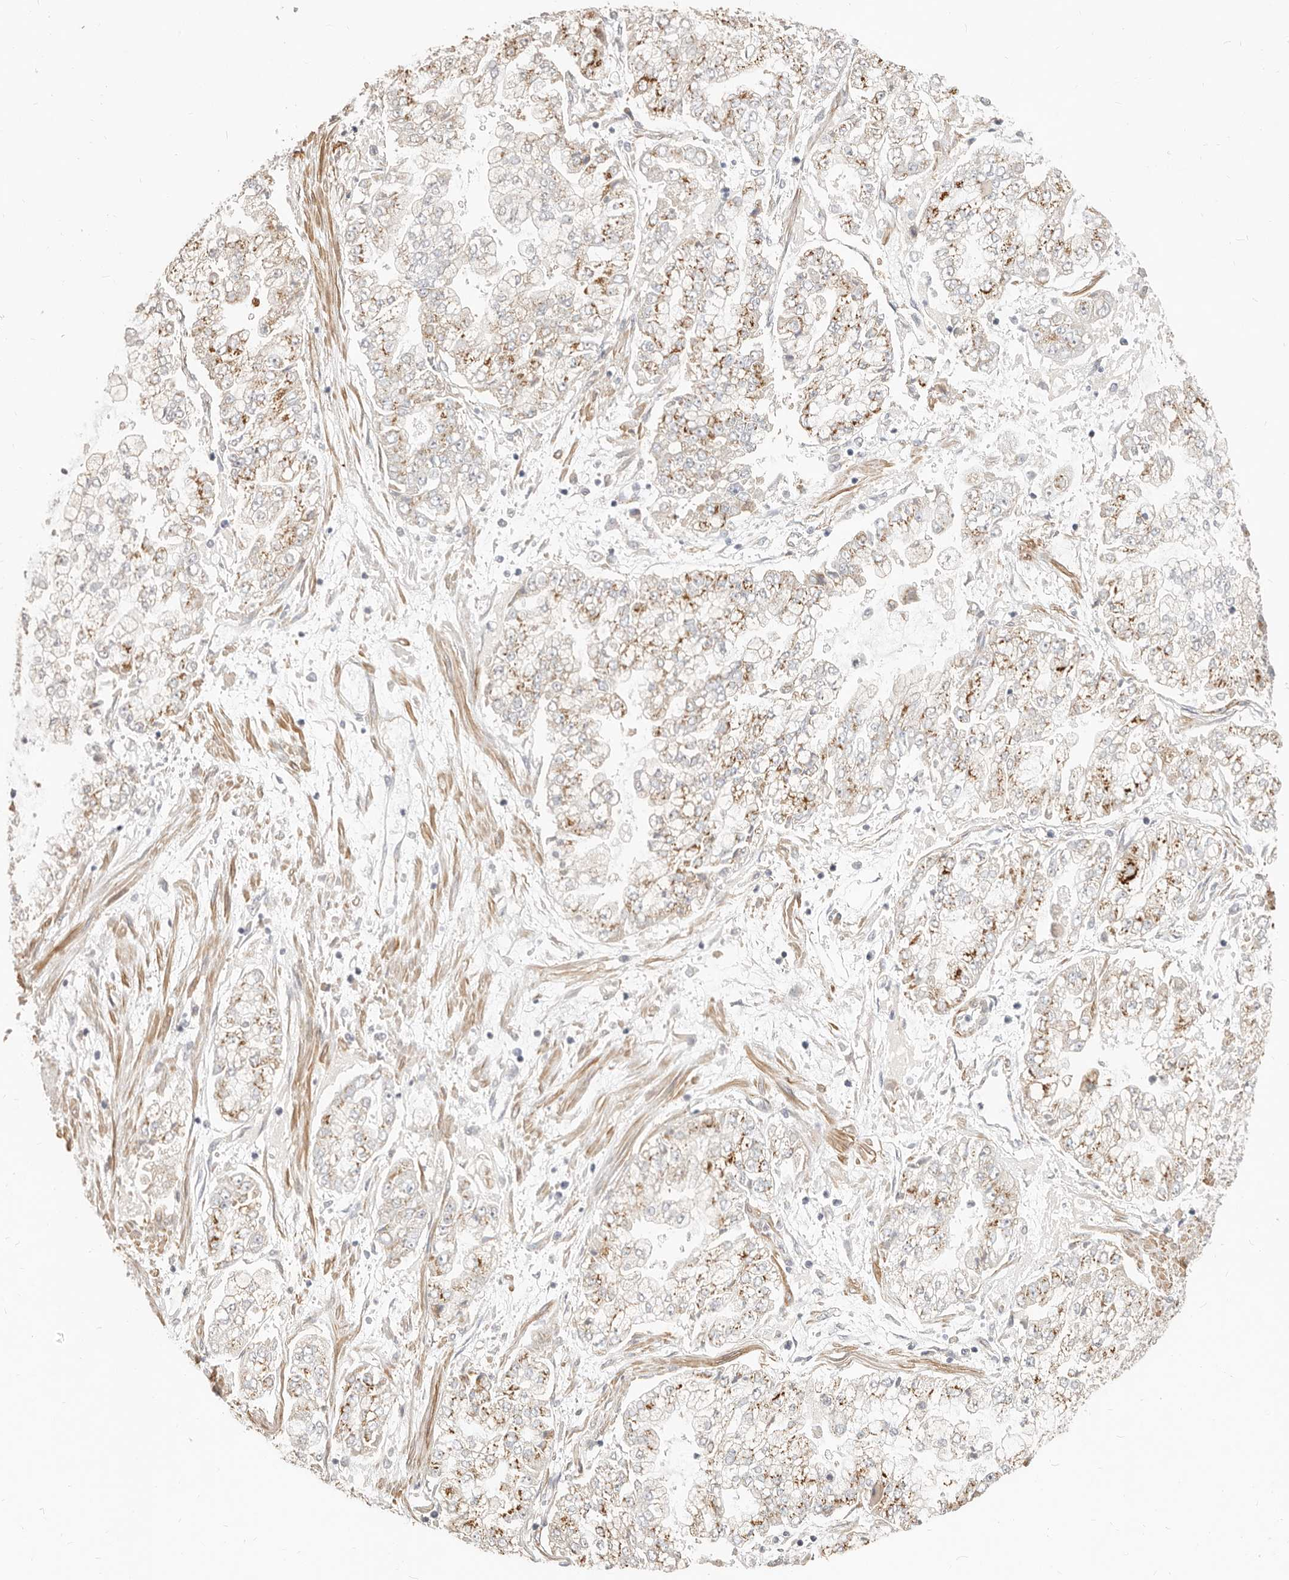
{"staining": {"intensity": "moderate", "quantity": "25%-75%", "location": "cytoplasmic/membranous"}, "tissue": "stomach cancer", "cell_type": "Tumor cells", "image_type": "cancer", "snomed": [{"axis": "morphology", "description": "Adenocarcinoma, NOS"}, {"axis": "topography", "description": "Stomach"}], "caption": "Stomach cancer (adenocarcinoma) was stained to show a protein in brown. There is medium levels of moderate cytoplasmic/membranous staining in about 25%-75% of tumor cells.", "gene": "RABAC1", "patient": {"sex": "male", "age": 76}}